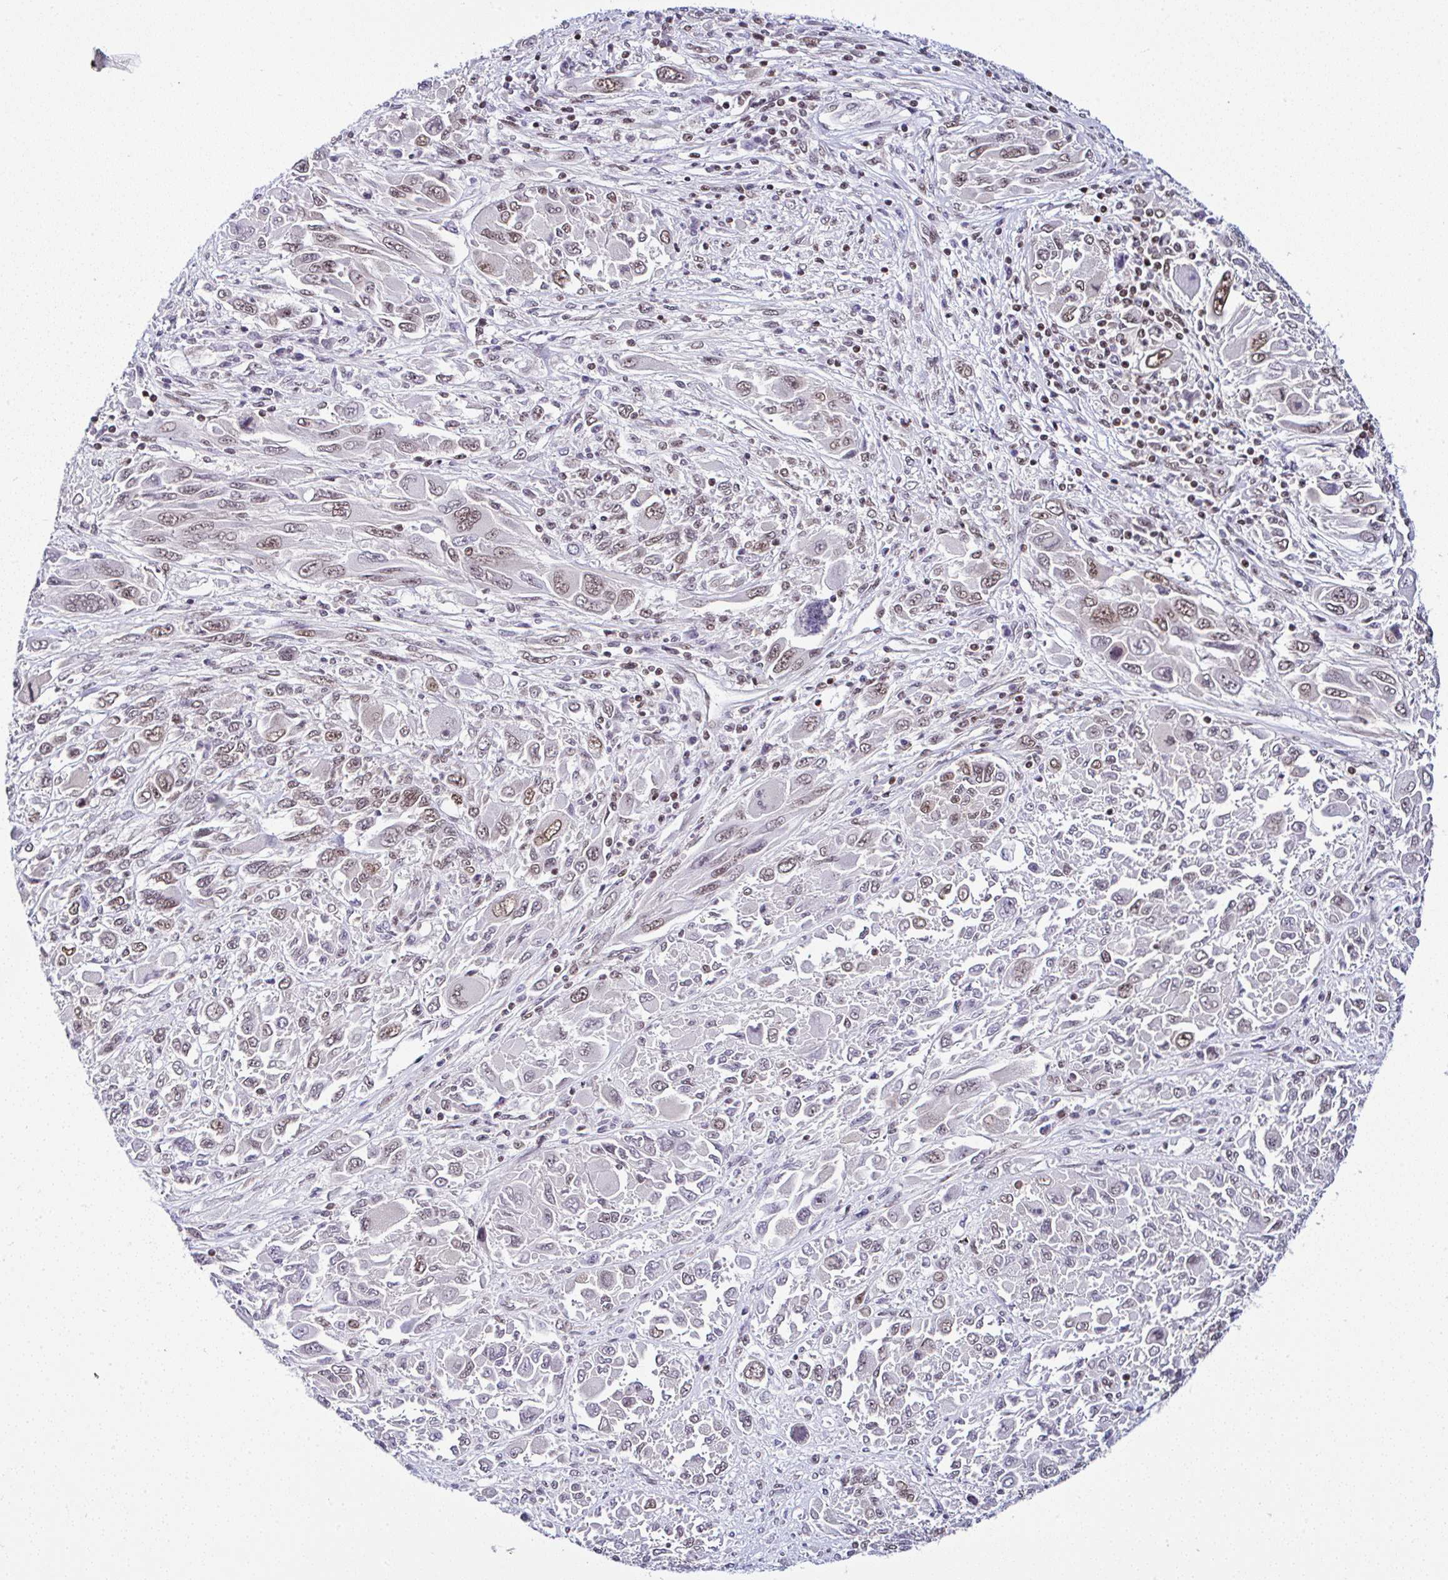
{"staining": {"intensity": "moderate", "quantity": "25%-75%", "location": "nuclear"}, "tissue": "melanoma", "cell_type": "Tumor cells", "image_type": "cancer", "snomed": [{"axis": "morphology", "description": "Malignant melanoma, NOS"}, {"axis": "topography", "description": "Skin"}], "caption": "A micrograph of melanoma stained for a protein demonstrates moderate nuclear brown staining in tumor cells.", "gene": "DR1", "patient": {"sex": "female", "age": 91}}